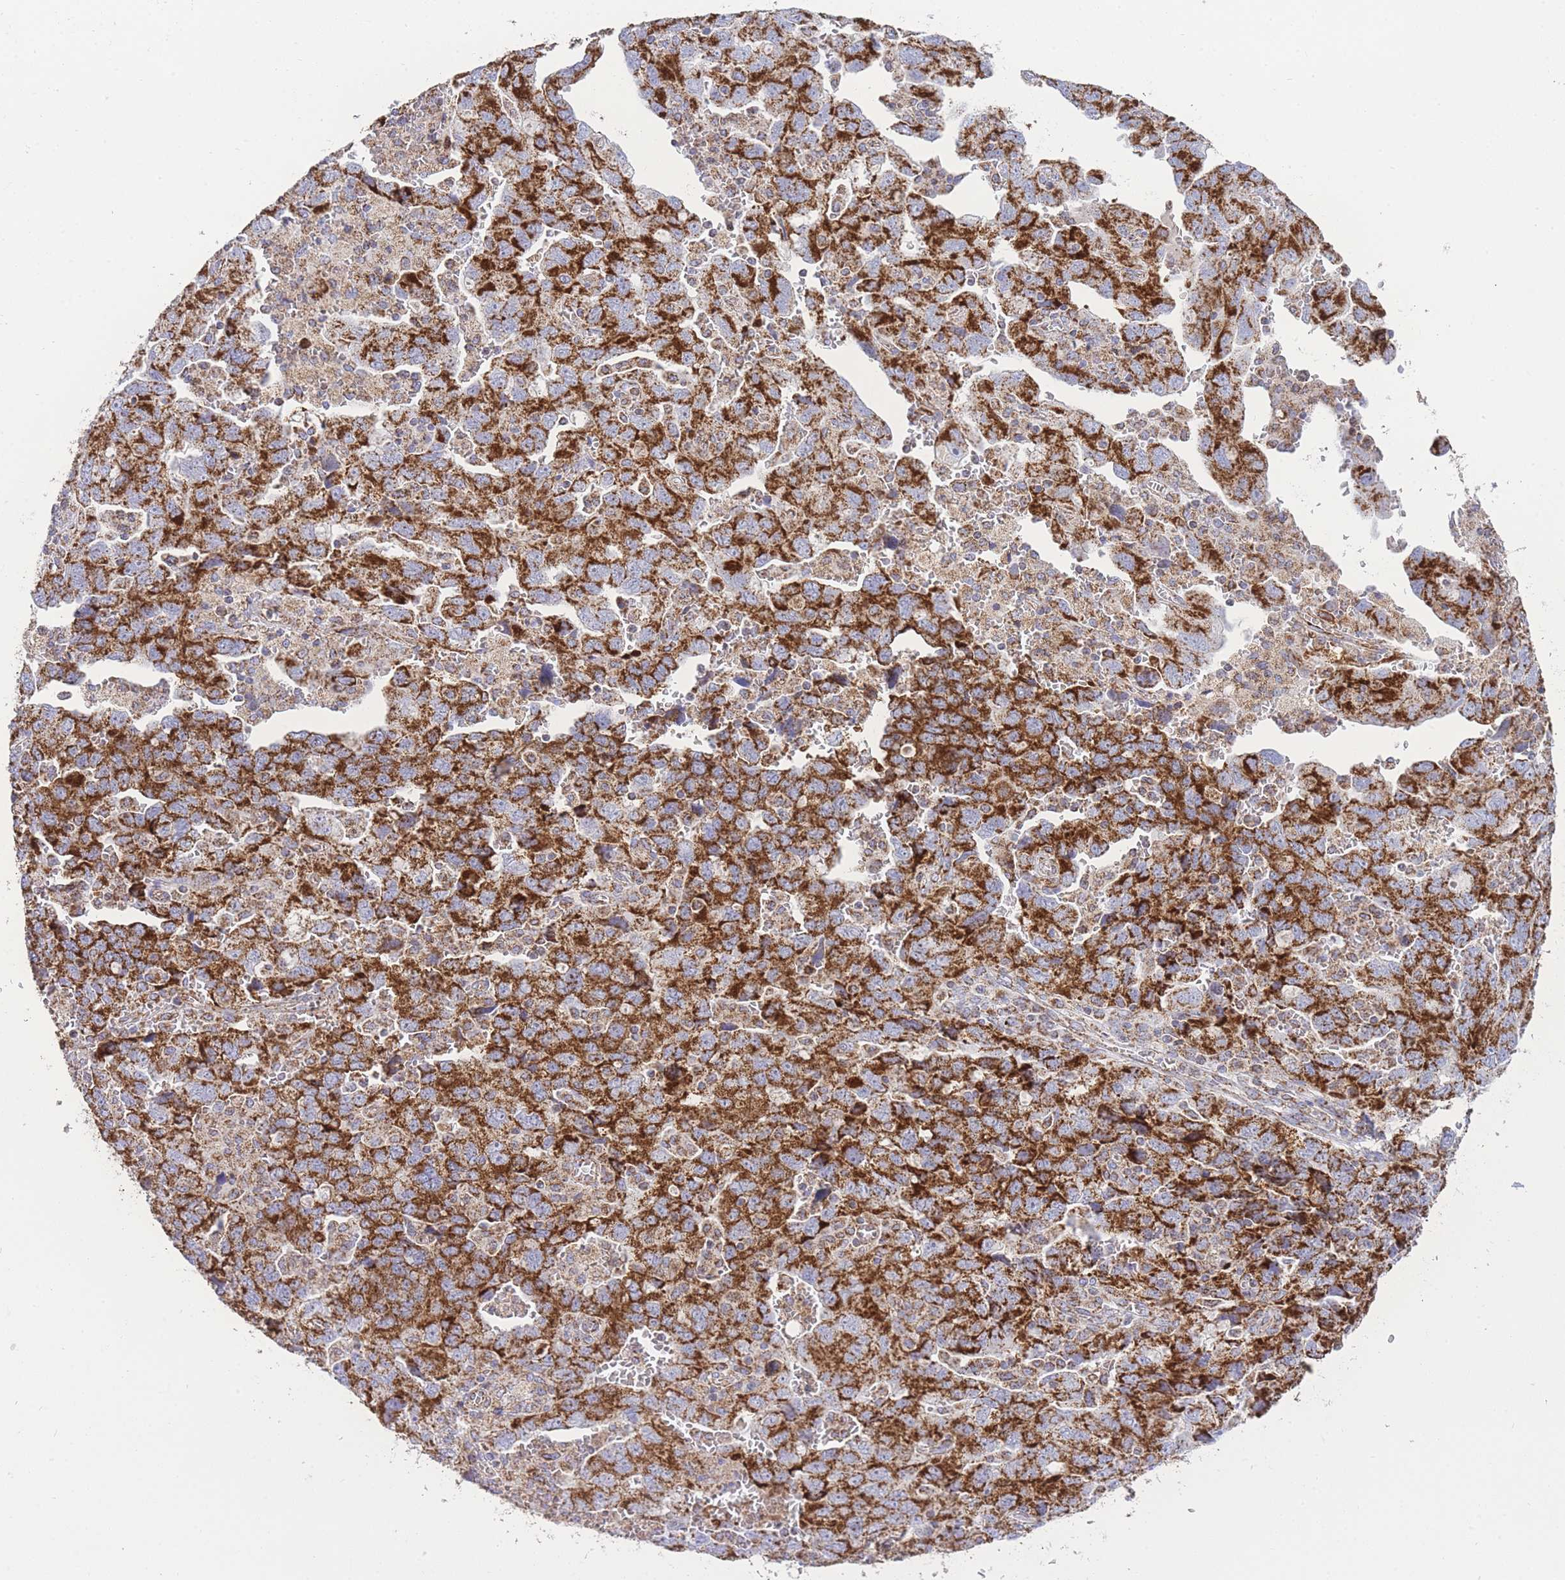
{"staining": {"intensity": "strong", "quantity": ">75%", "location": "cytoplasmic/membranous"}, "tissue": "ovarian cancer", "cell_type": "Tumor cells", "image_type": "cancer", "snomed": [{"axis": "morphology", "description": "Carcinoma, NOS"}, {"axis": "morphology", "description": "Cystadenocarcinoma, serous, NOS"}, {"axis": "topography", "description": "Ovary"}], "caption": "Immunohistochemical staining of ovarian cancer displays high levels of strong cytoplasmic/membranous expression in about >75% of tumor cells.", "gene": "GSTM1", "patient": {"sex": "female", "age": 69}}